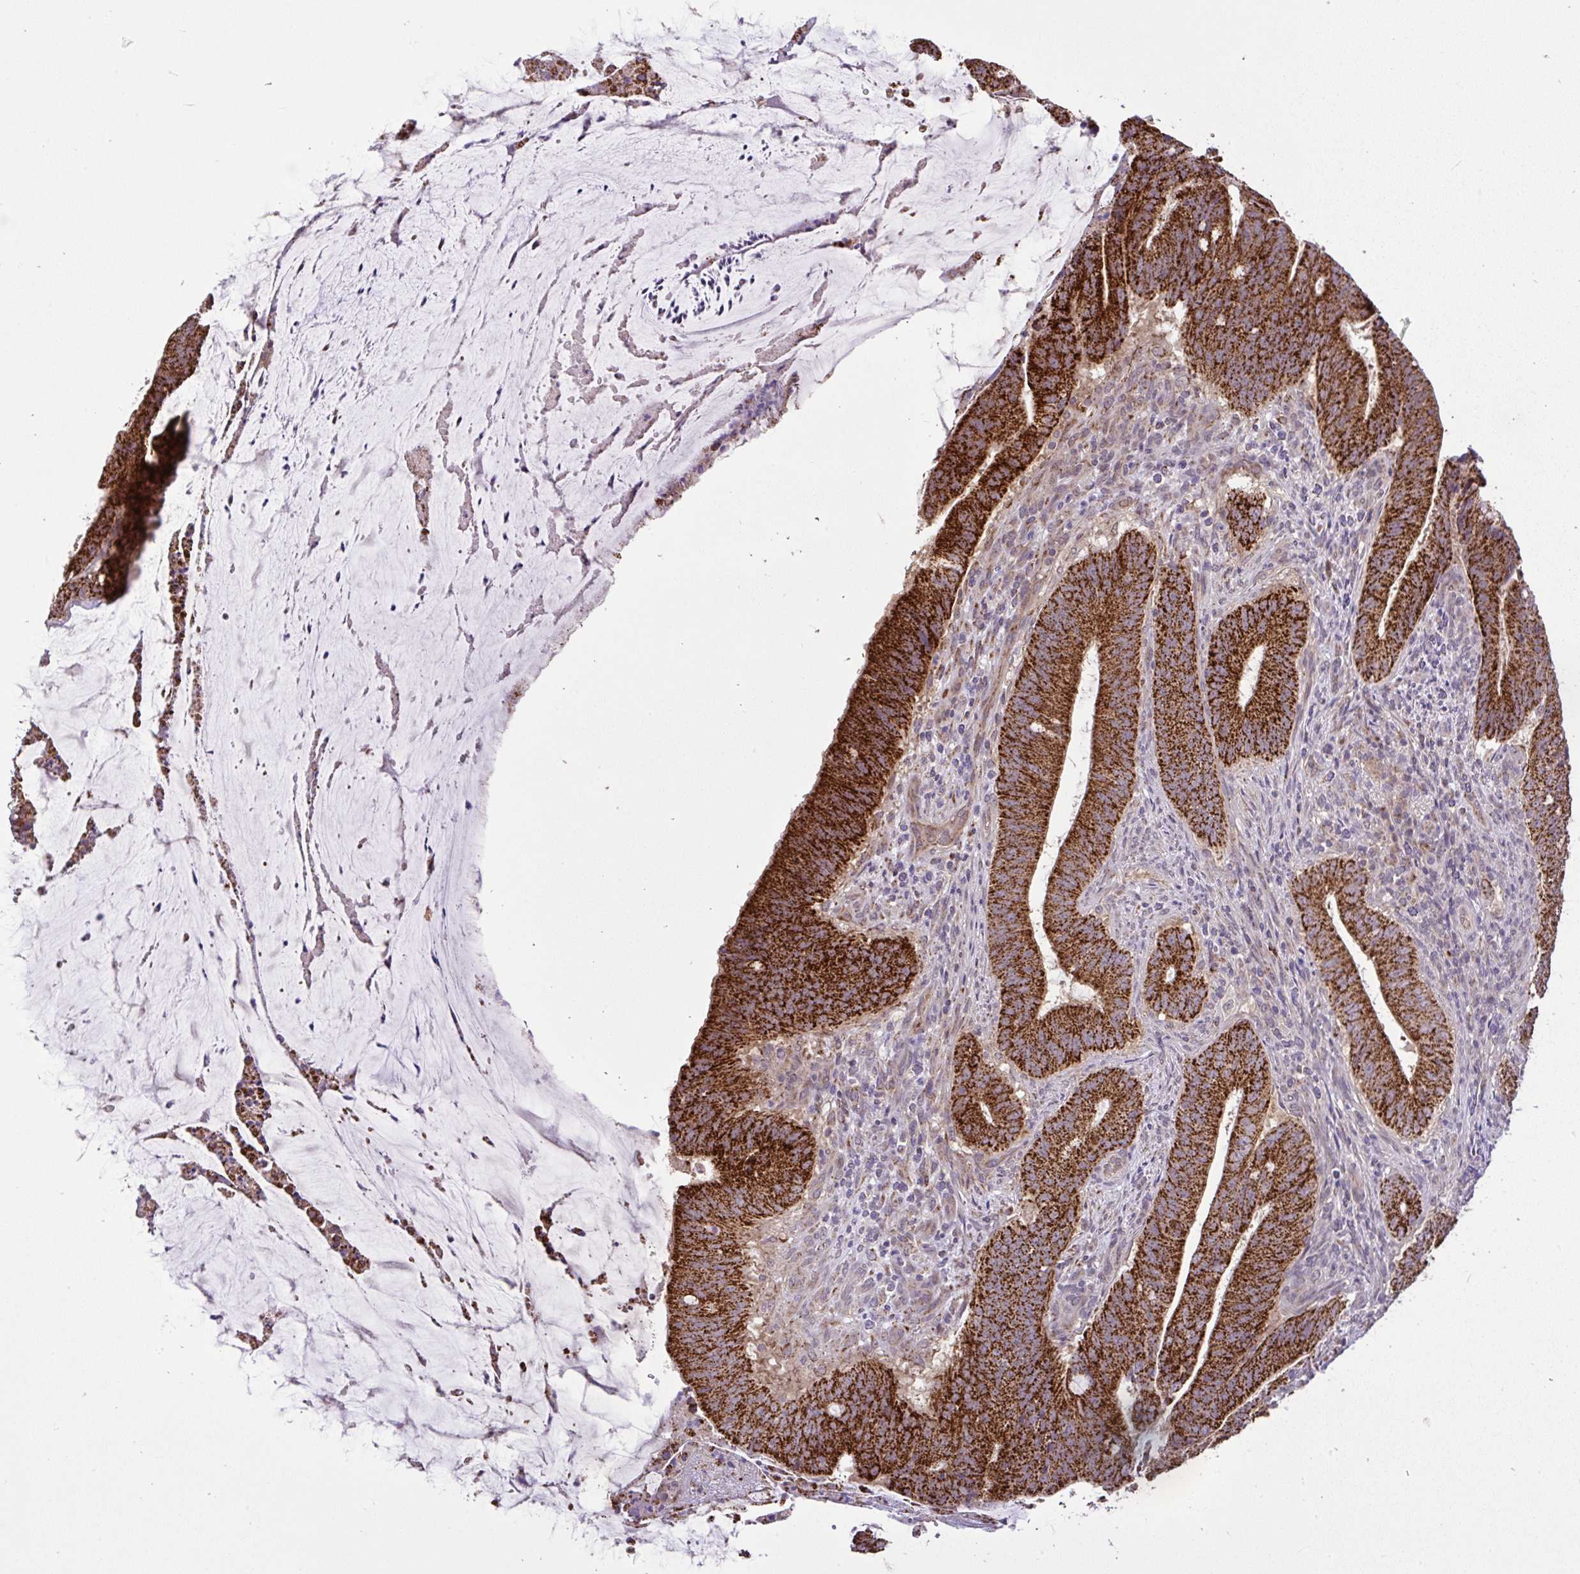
{"staining": {"intensity": "strong", "quantity": ">75%", "location": "cytoplasmic/membranous"}, "tissue": "colorectal cancer", "cell_type": "Tumor cells", "image_type": "cancer", "snomed": [{"axis": "morphology", "description": "Adenocarcinoma, NOS"}, {"axis": "topography", "description": "Colon"}], "caption": "Strong cytoplasmic/membranous positivity for a protein is appreciated in approximately >75% of tumor cells of adenocarcinoma (colorectal) using immunohistochemistry (IHC).", "gene": "PYCR2", "patient": {"sex": "female", "age": 43}}